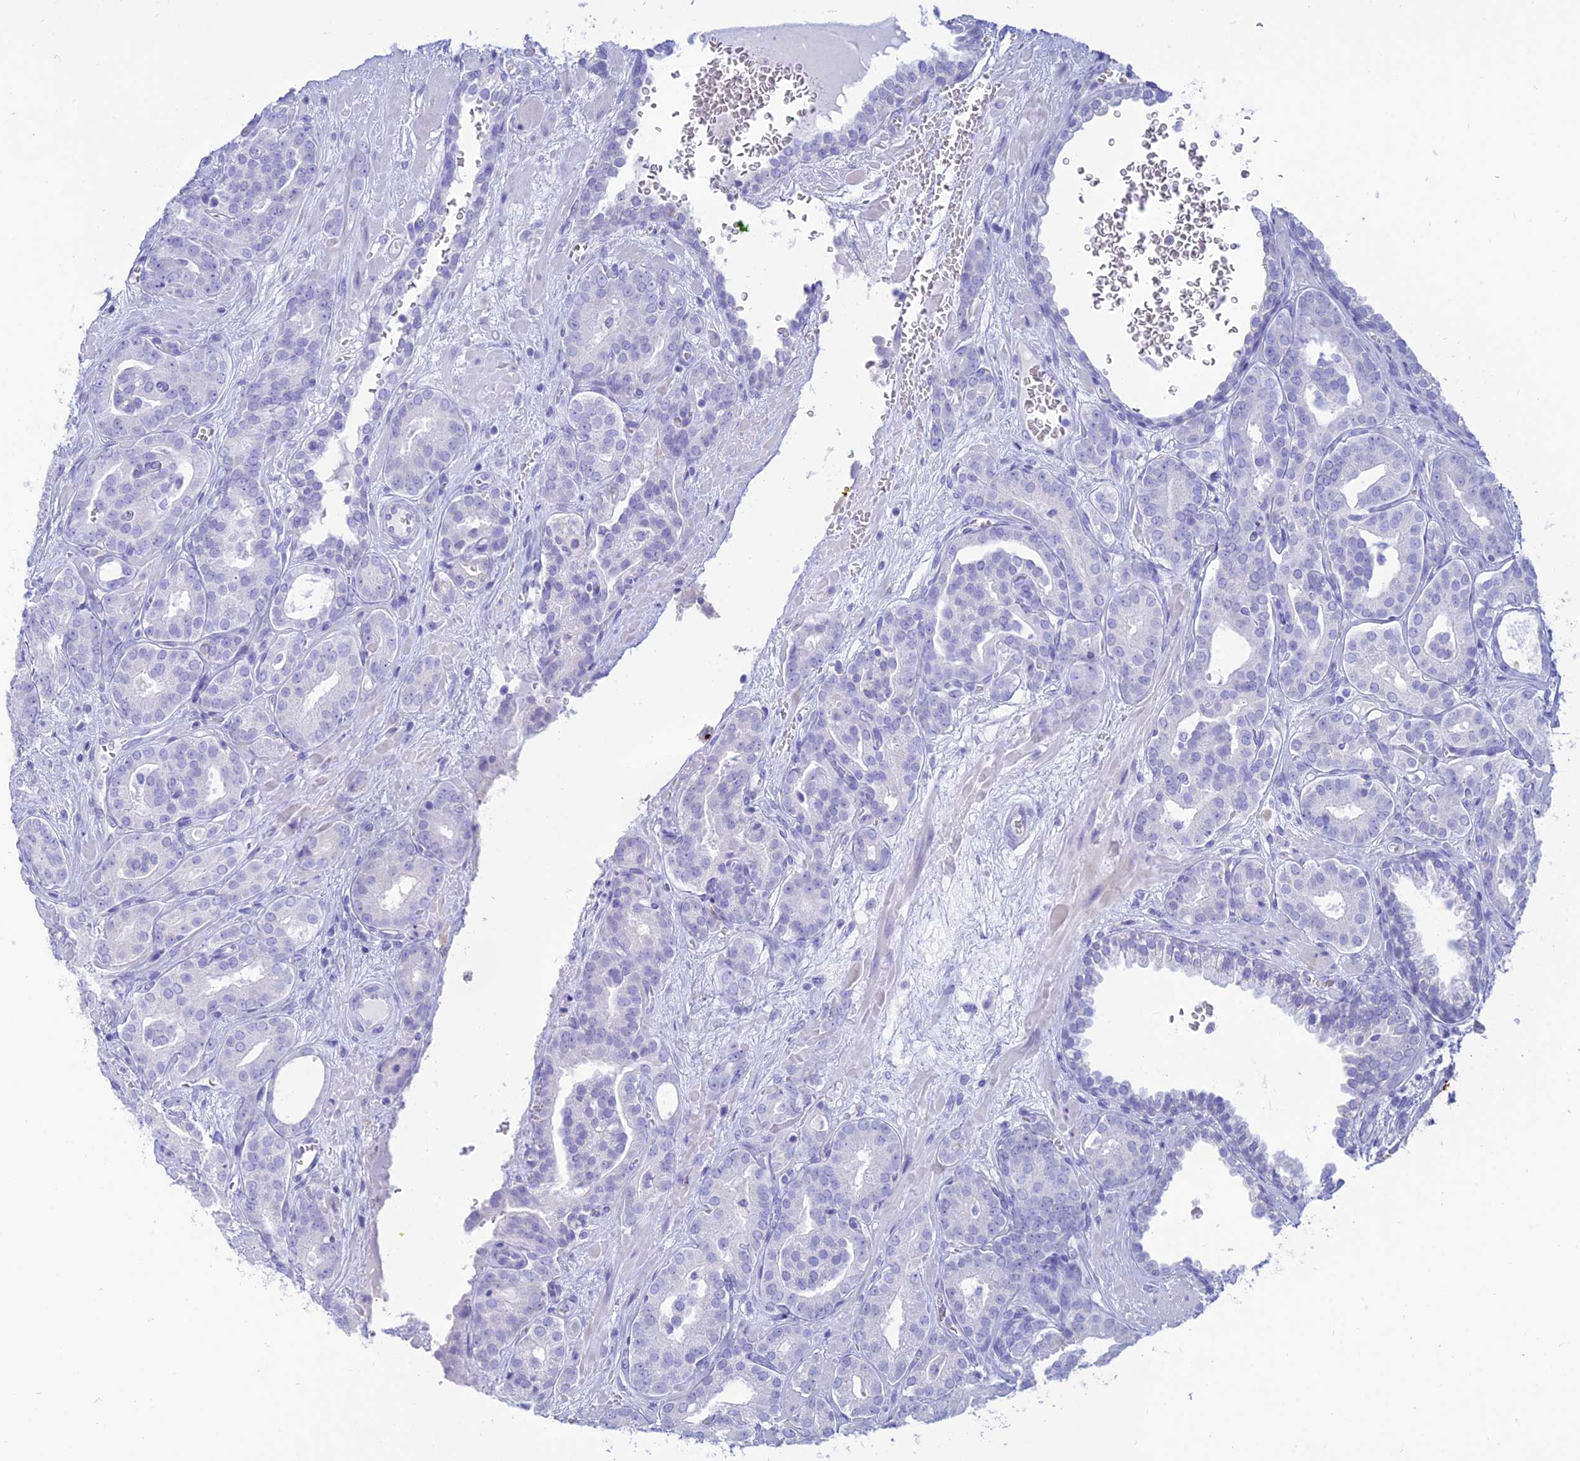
{"staining": {"intensity": "negative", "quantity": "none", "location": "none"}, "tissue": "prostate cancer", "cell_type": "Tumor cells", "image_type": "cancer", "snomed": [{"axis": "morphology", "description": "Adenocarcinoma, High grade"}, {"axis": "topography", "description": "Prostate"}], "caption": "High magnification brightfield microscopy of prostate high-grade adenocarcinoma stained with DAB (3,3'-diaminobenzidine) (brown) and counterstained with hematoxylin (blue): tumor cells show no significant expression.", "gene": "MAL2", "patient": {"sex": "male", "age": 66}}